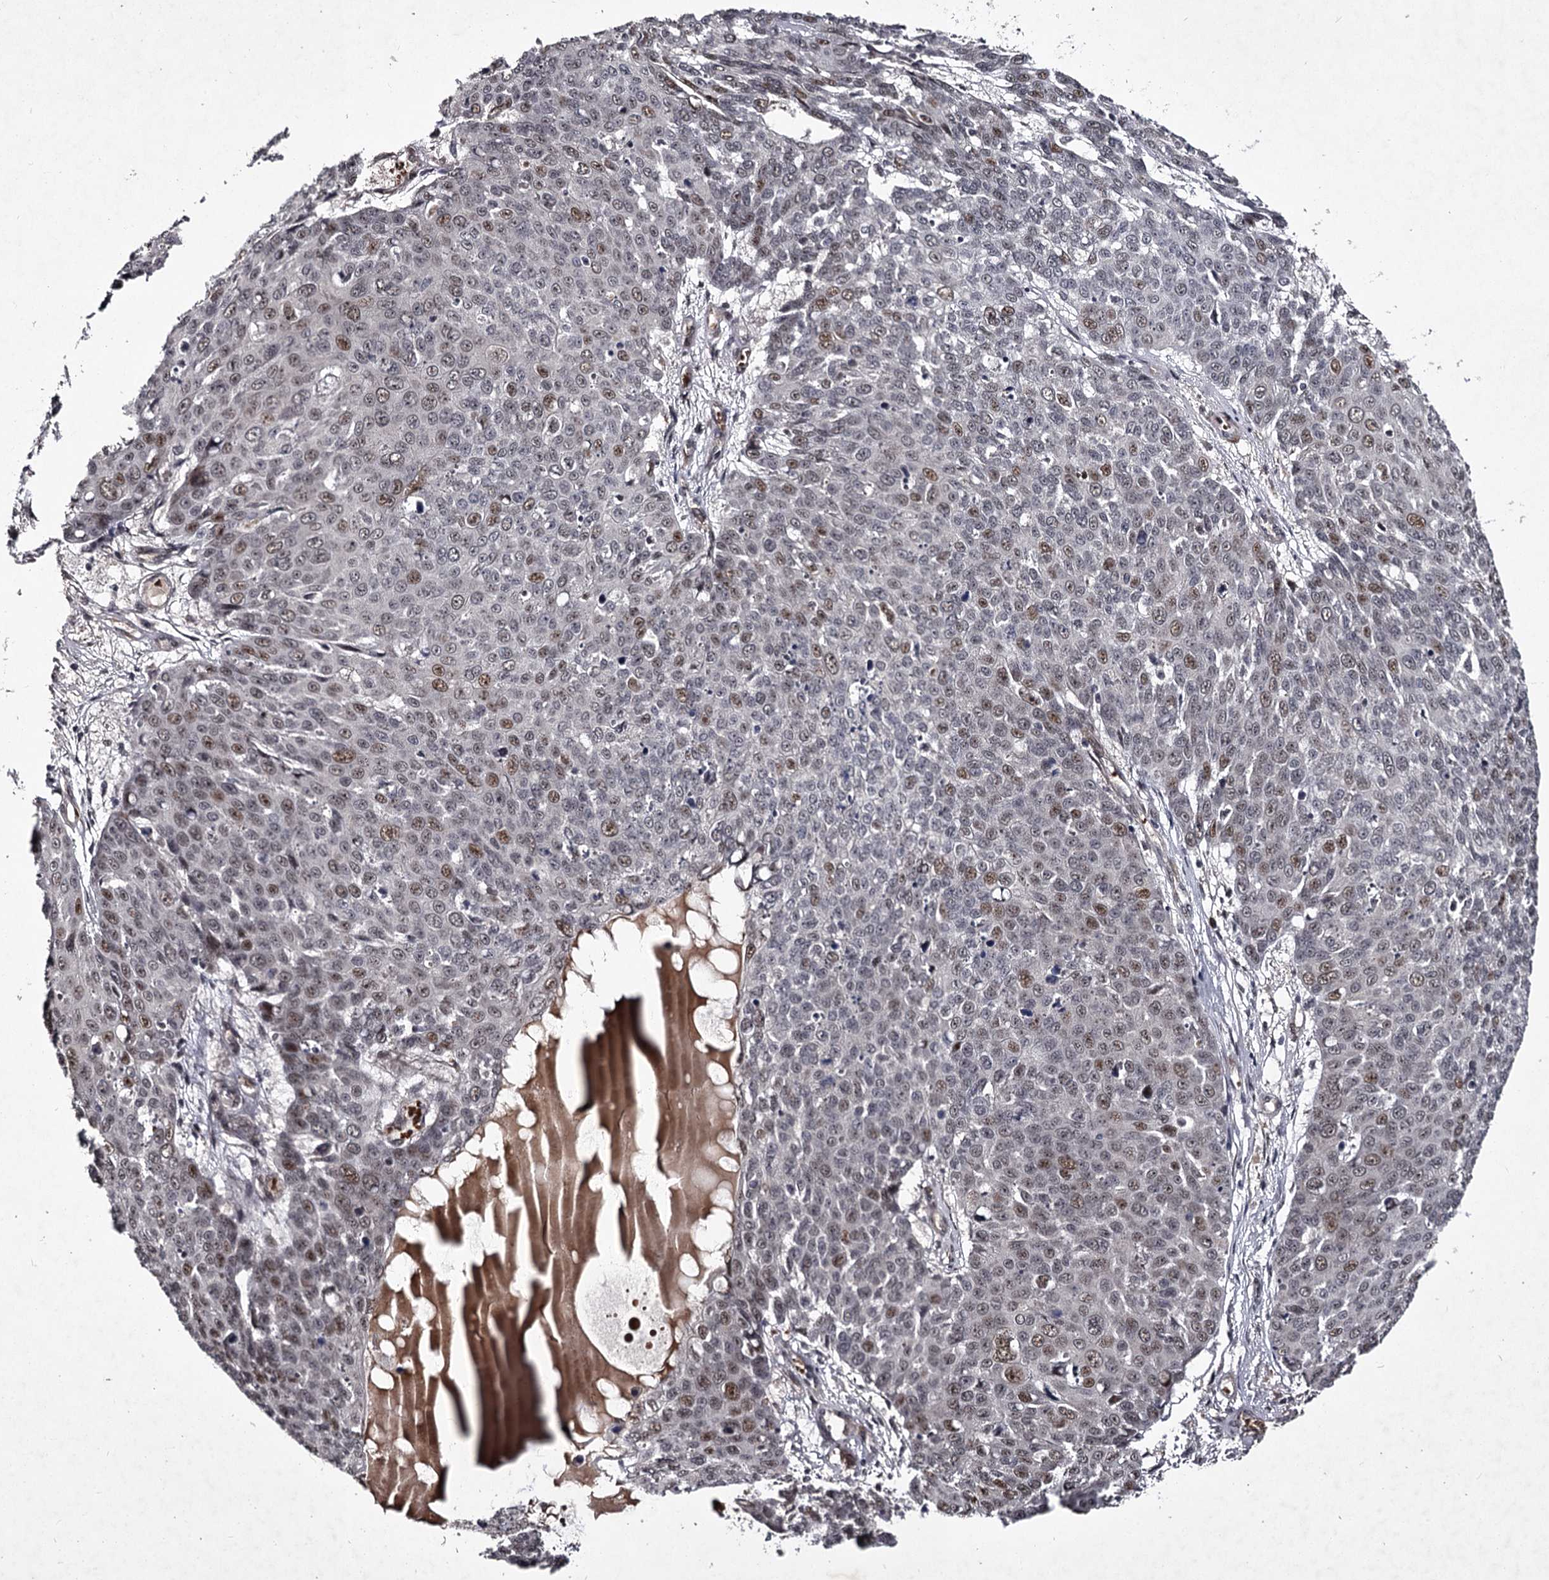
{"staining": {"intensity": "moderate", "quantity": "<25%", "location": "nuclear"}, "tissue": "skin cancer", "cell_type": "Tumor cells", "image_type": "cancer", "snomed": [{"axis": "morphology", "description": "Squamous cell carcinoma, NOS"}, {"axis": "topography", "description": "Skin"}], "caption": "Skin cancer was stained to show a protein in brown. There is low levels of moderate nuclear staining in approximately <25% of tumor cells.", "gene": "RNF44", "patient": {"sex": "male", "age": 71}}